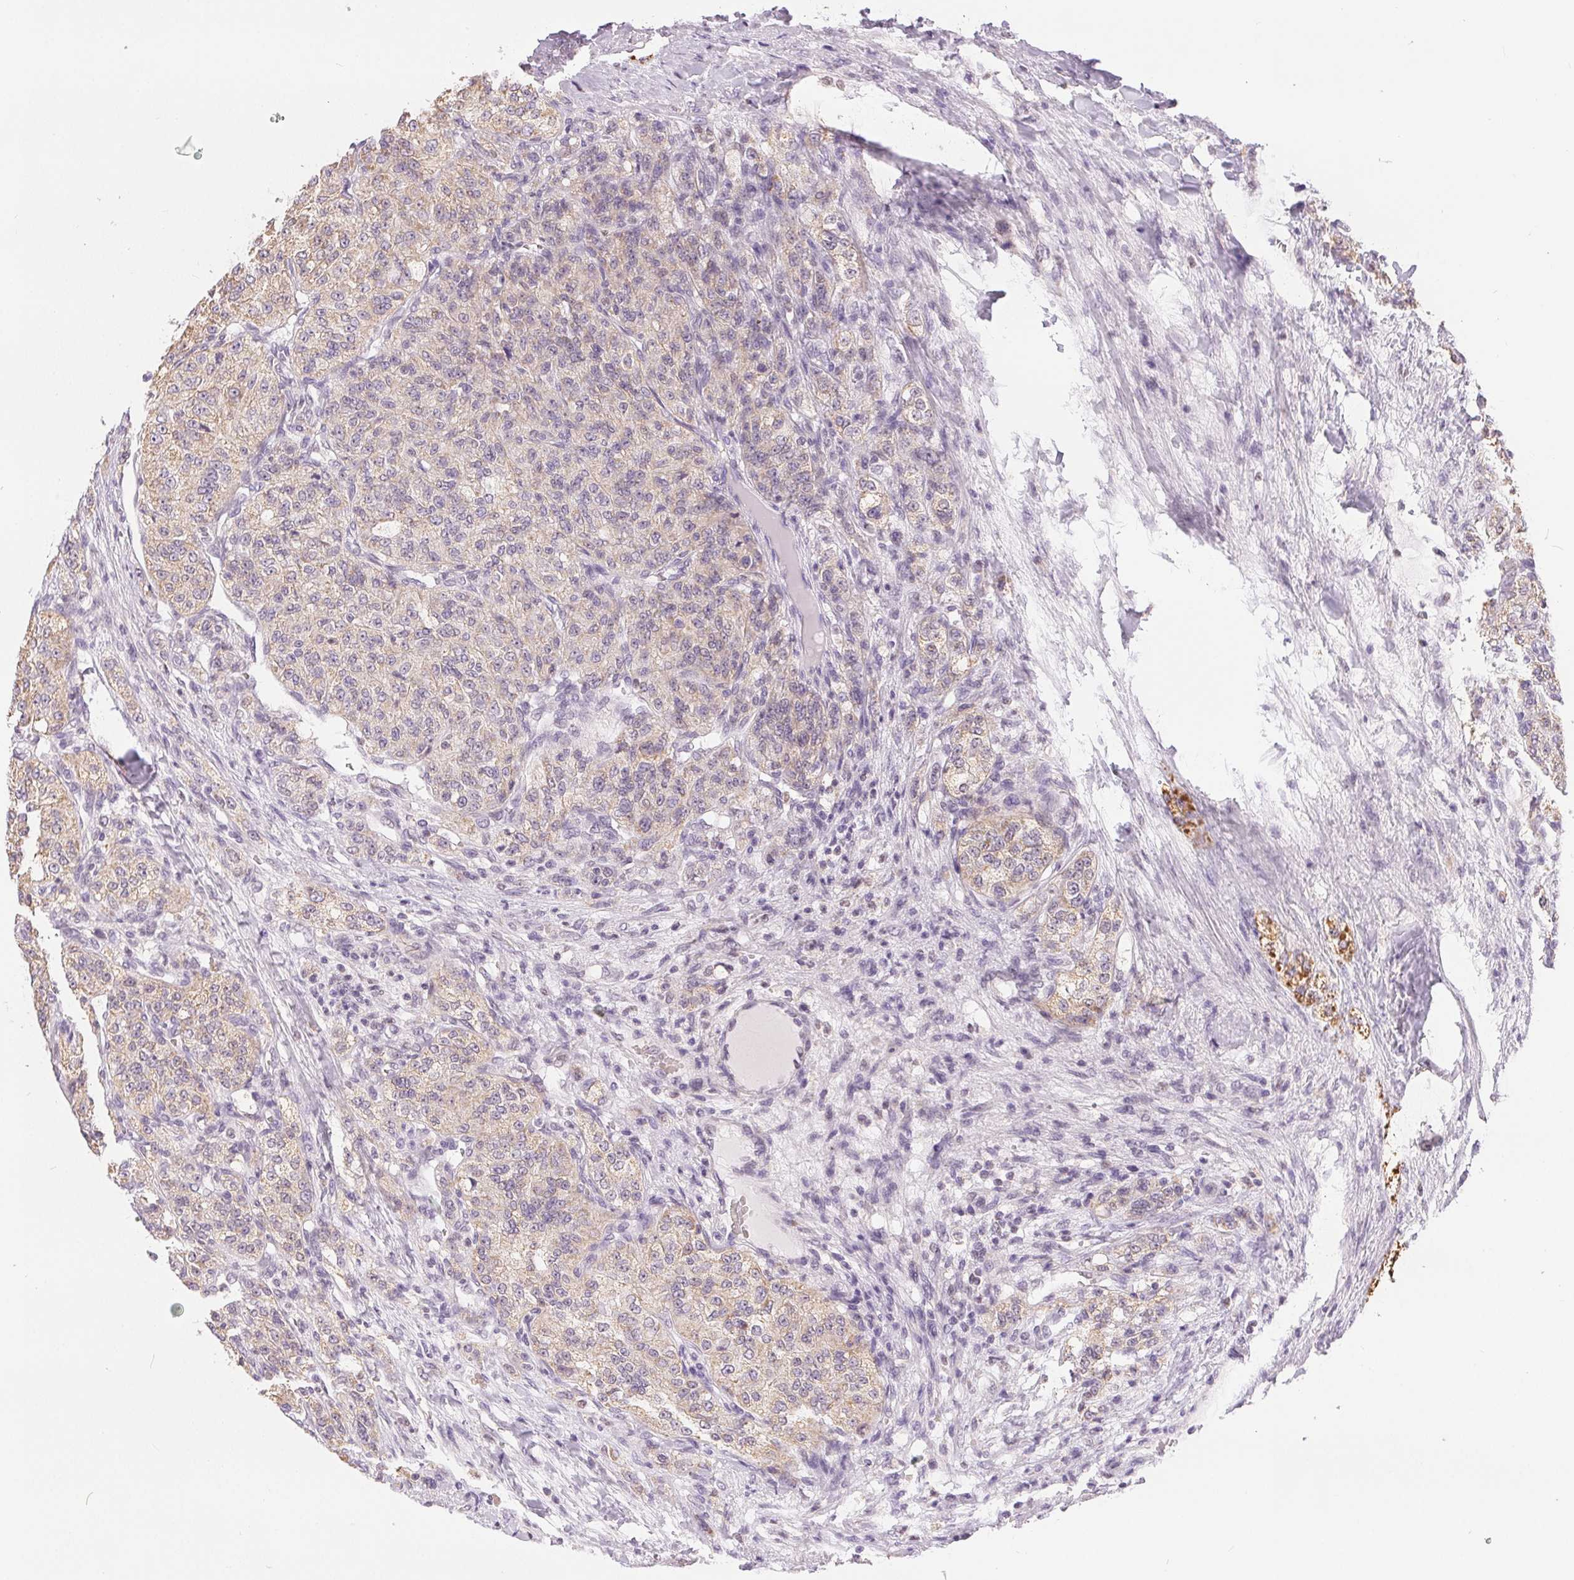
{"staining": {"intensity": "weak", "quantity": "<25%", "location": "cytoplasmic/membranous"}, "tissue": "renal cancer", "cell_type": "Tumor cells", "image_type": "cancer", "snomed": [{"axis": "morphology", "description": "Adenocarcinoma, NOS"}, {"axis": "topography", "description": "Kidney"}], "caption": "IHC of renal cancer (adenocarcinoma) exhibits no expression in tumor cells. Brightfield microscopy of immunohistochemistry (IHC) stained with DAB (3,3'-diaminobenzidine) (brown) and hematoxylin (blue), captured at high magnification.", "gene": "POU2F2", "patient": {"sex": "female", "age": 63}}